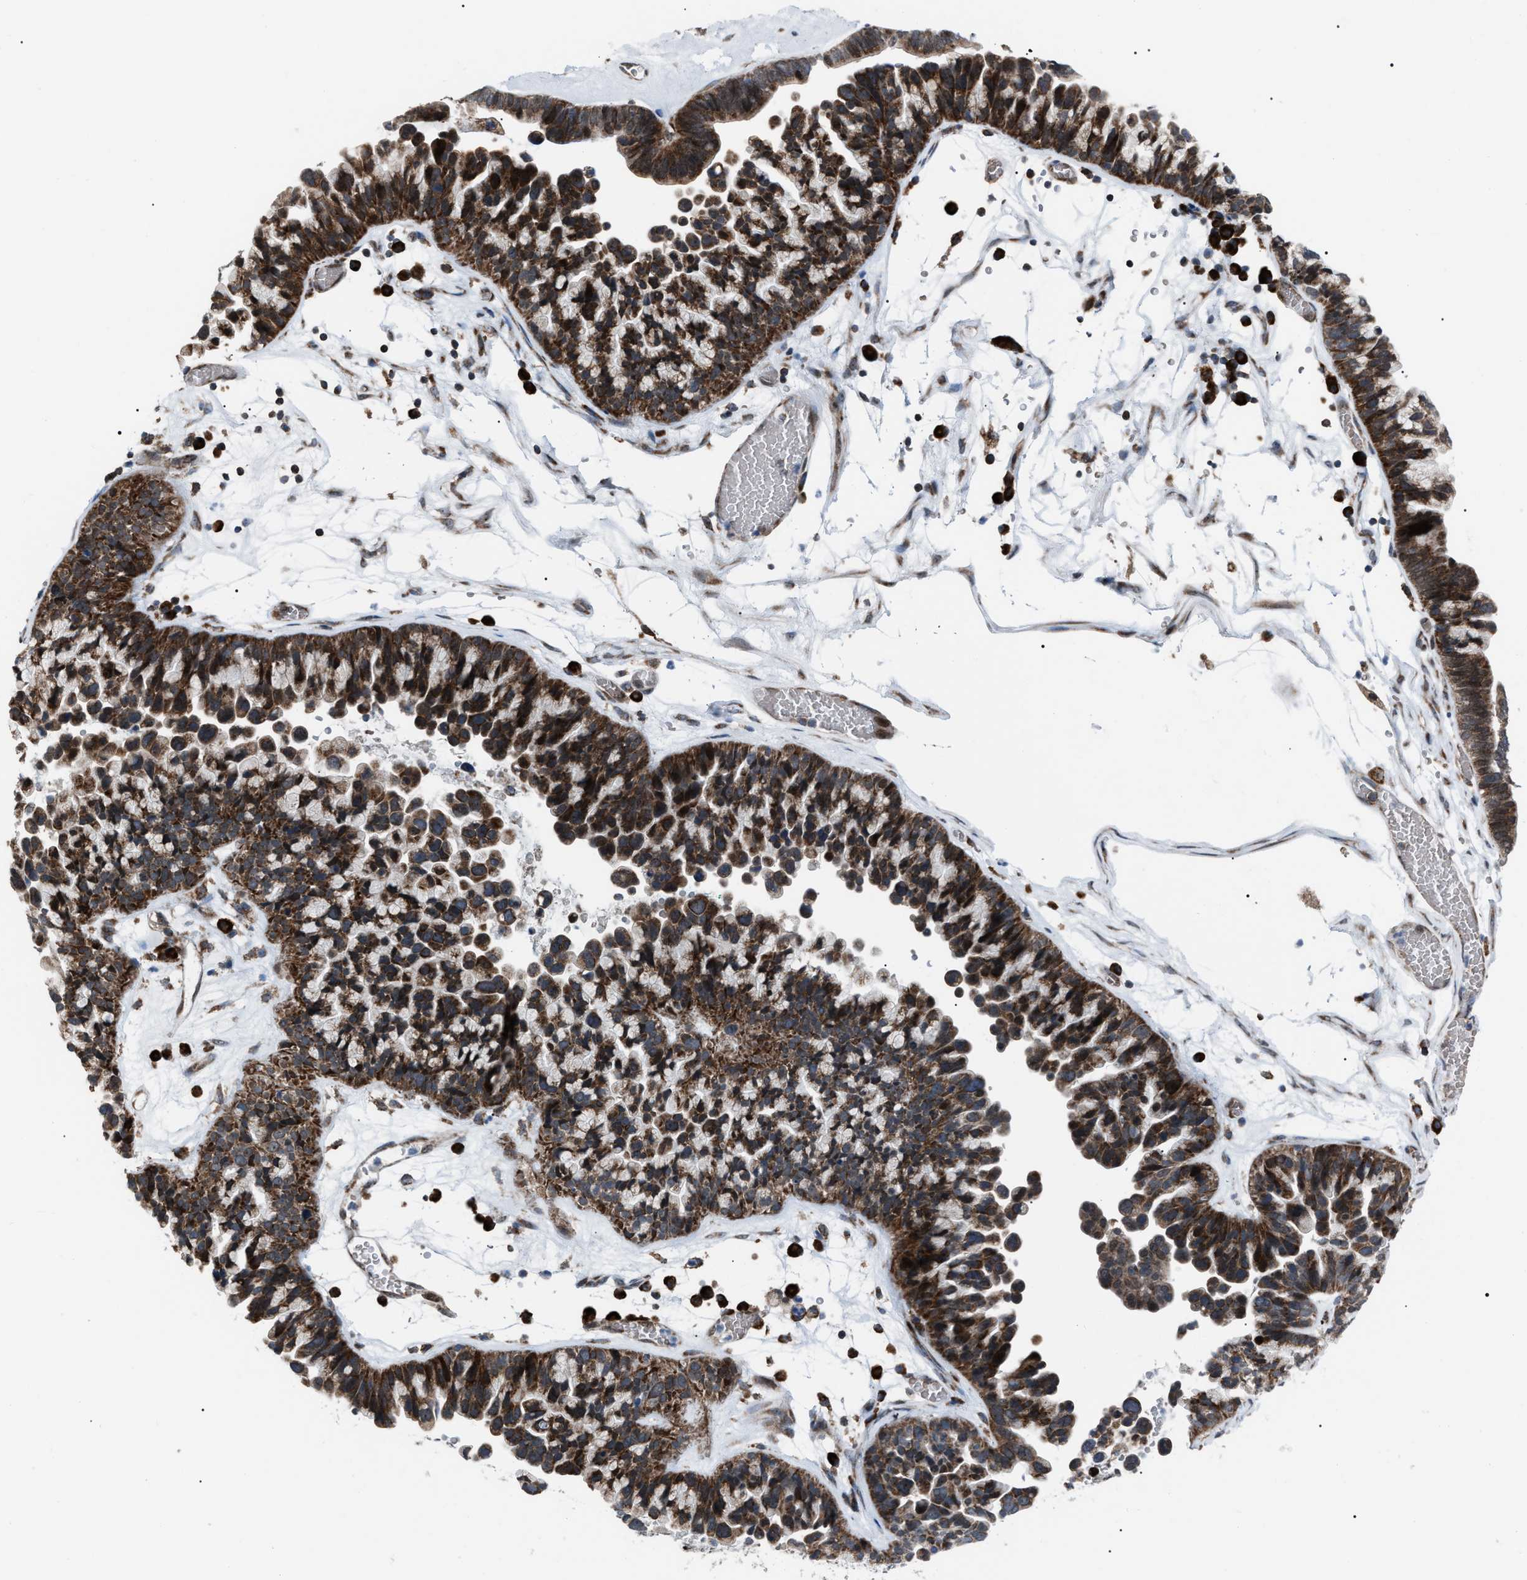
{"staining": {"intensity": "strong", "quantity": ">75%", "location": "cytoplasmic/membranous"}, "tissue": "ovarian cancer", "cell_type": "Tumor cells", "image_type": "cancer", "snomed": [{"axis": "morphology", "description": "Cystadenocarcinoma, serous, NOS"}, {"axis": "topography", "description": "Ovary"}], "caption": "Ovarian serous cystadenocarcinoma tissue reveals strong cytoplasmic/membranous staining in approximately >75% of tumor cells", "gene": "AGO2", "patient": {"sex": "female", "age": 56}}